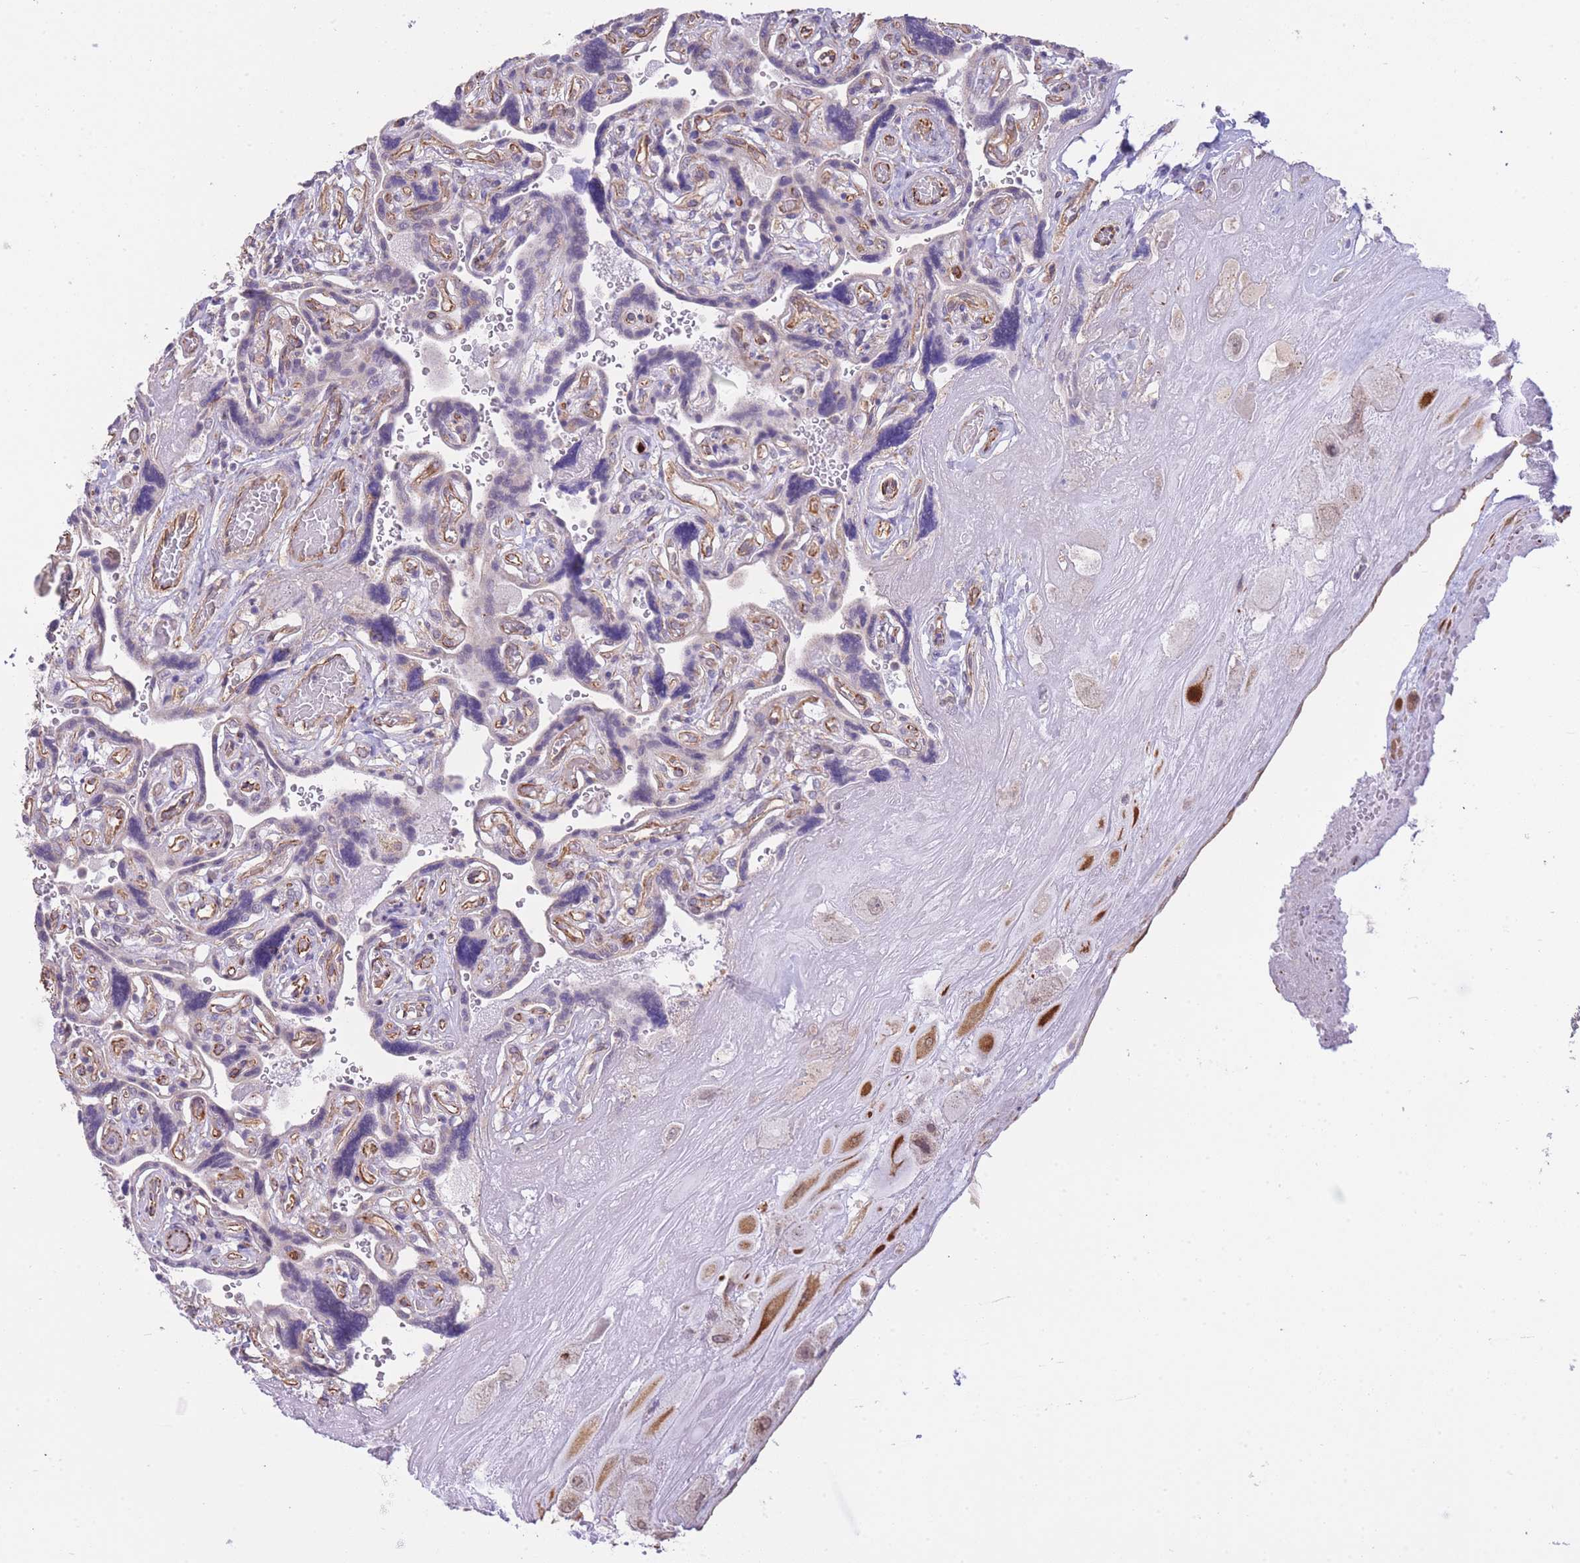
{"staining": {"intensity": "strong", "quantity": "<25%", "location": "cytoplasmic/membranous"}, "tissue": "placenta", "cell_type": "Decidual cells", "image_type": "normal", "snomed": [{"axis": "morphology", "description": "Normal tissue, NOS"}, {"axis": "topography", "description": "Placenta"}], "caption": "Immunohistochemical staining of unremarkable human placenta displays medium levels of strong cytoplasmic/membranous staining in approximately <25% of decidual cells.", "gene": "CTBP1", "patient": {"sex": "female", "age": 32}}